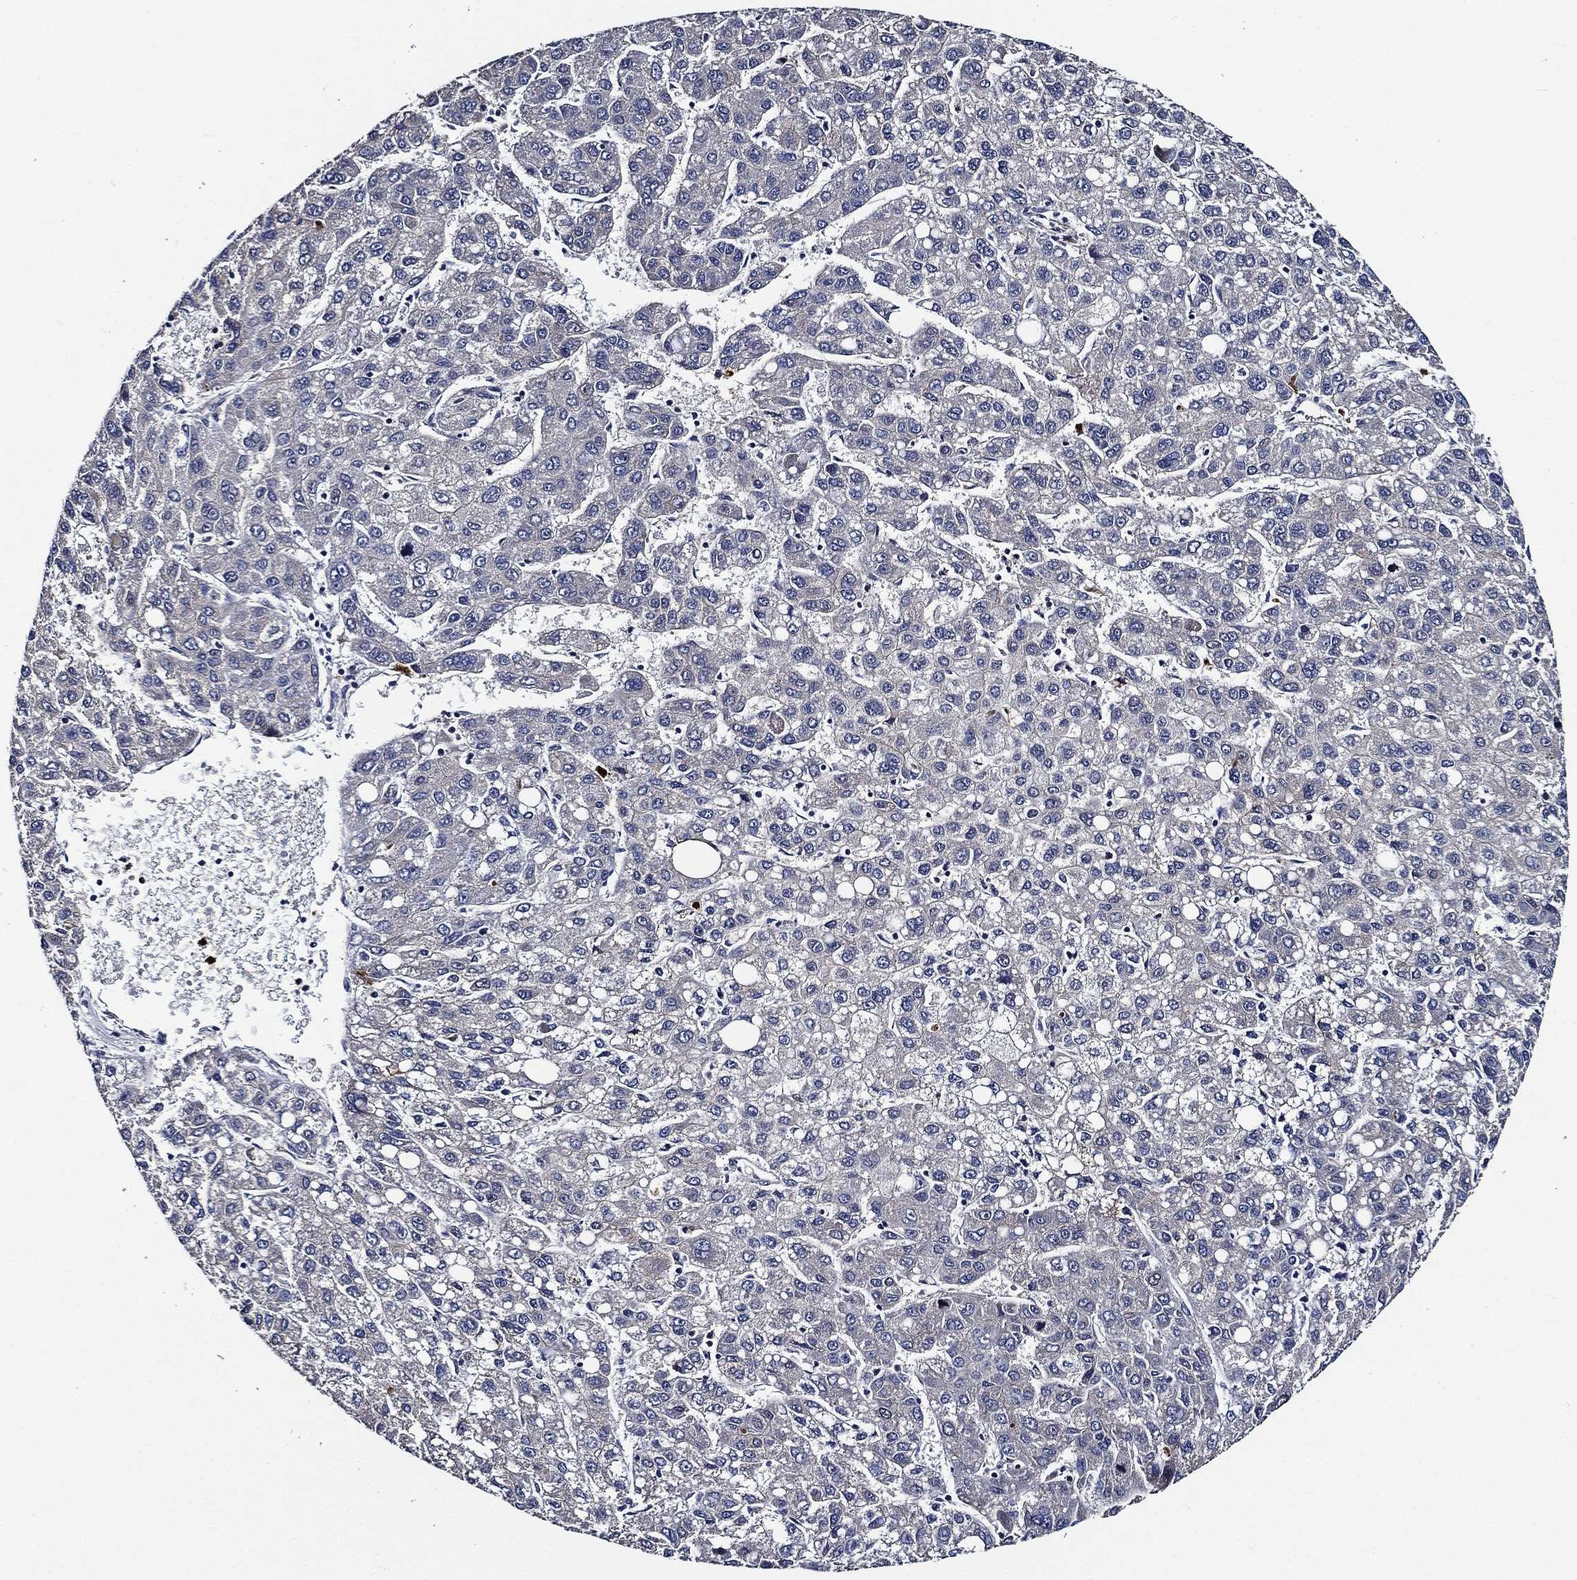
{"staining": {"intensity": "negative", "quantity": "none", "location": "none"}, "tissue": "liver cancer", "cell_type": "Tumor cells", "image_type": "cancer", "snomed": [{"axis": "morphology", "description": "Carcinoma, Hepatocellular, NOS"}, {"axis": "topography", "description": "Liver"}], "caption": "IHC of human liver hepatocellular carcinoma displays no expression in tumor cells.", "gene": "KIF20B", "patient": {"sex": "female", "age": 82}}